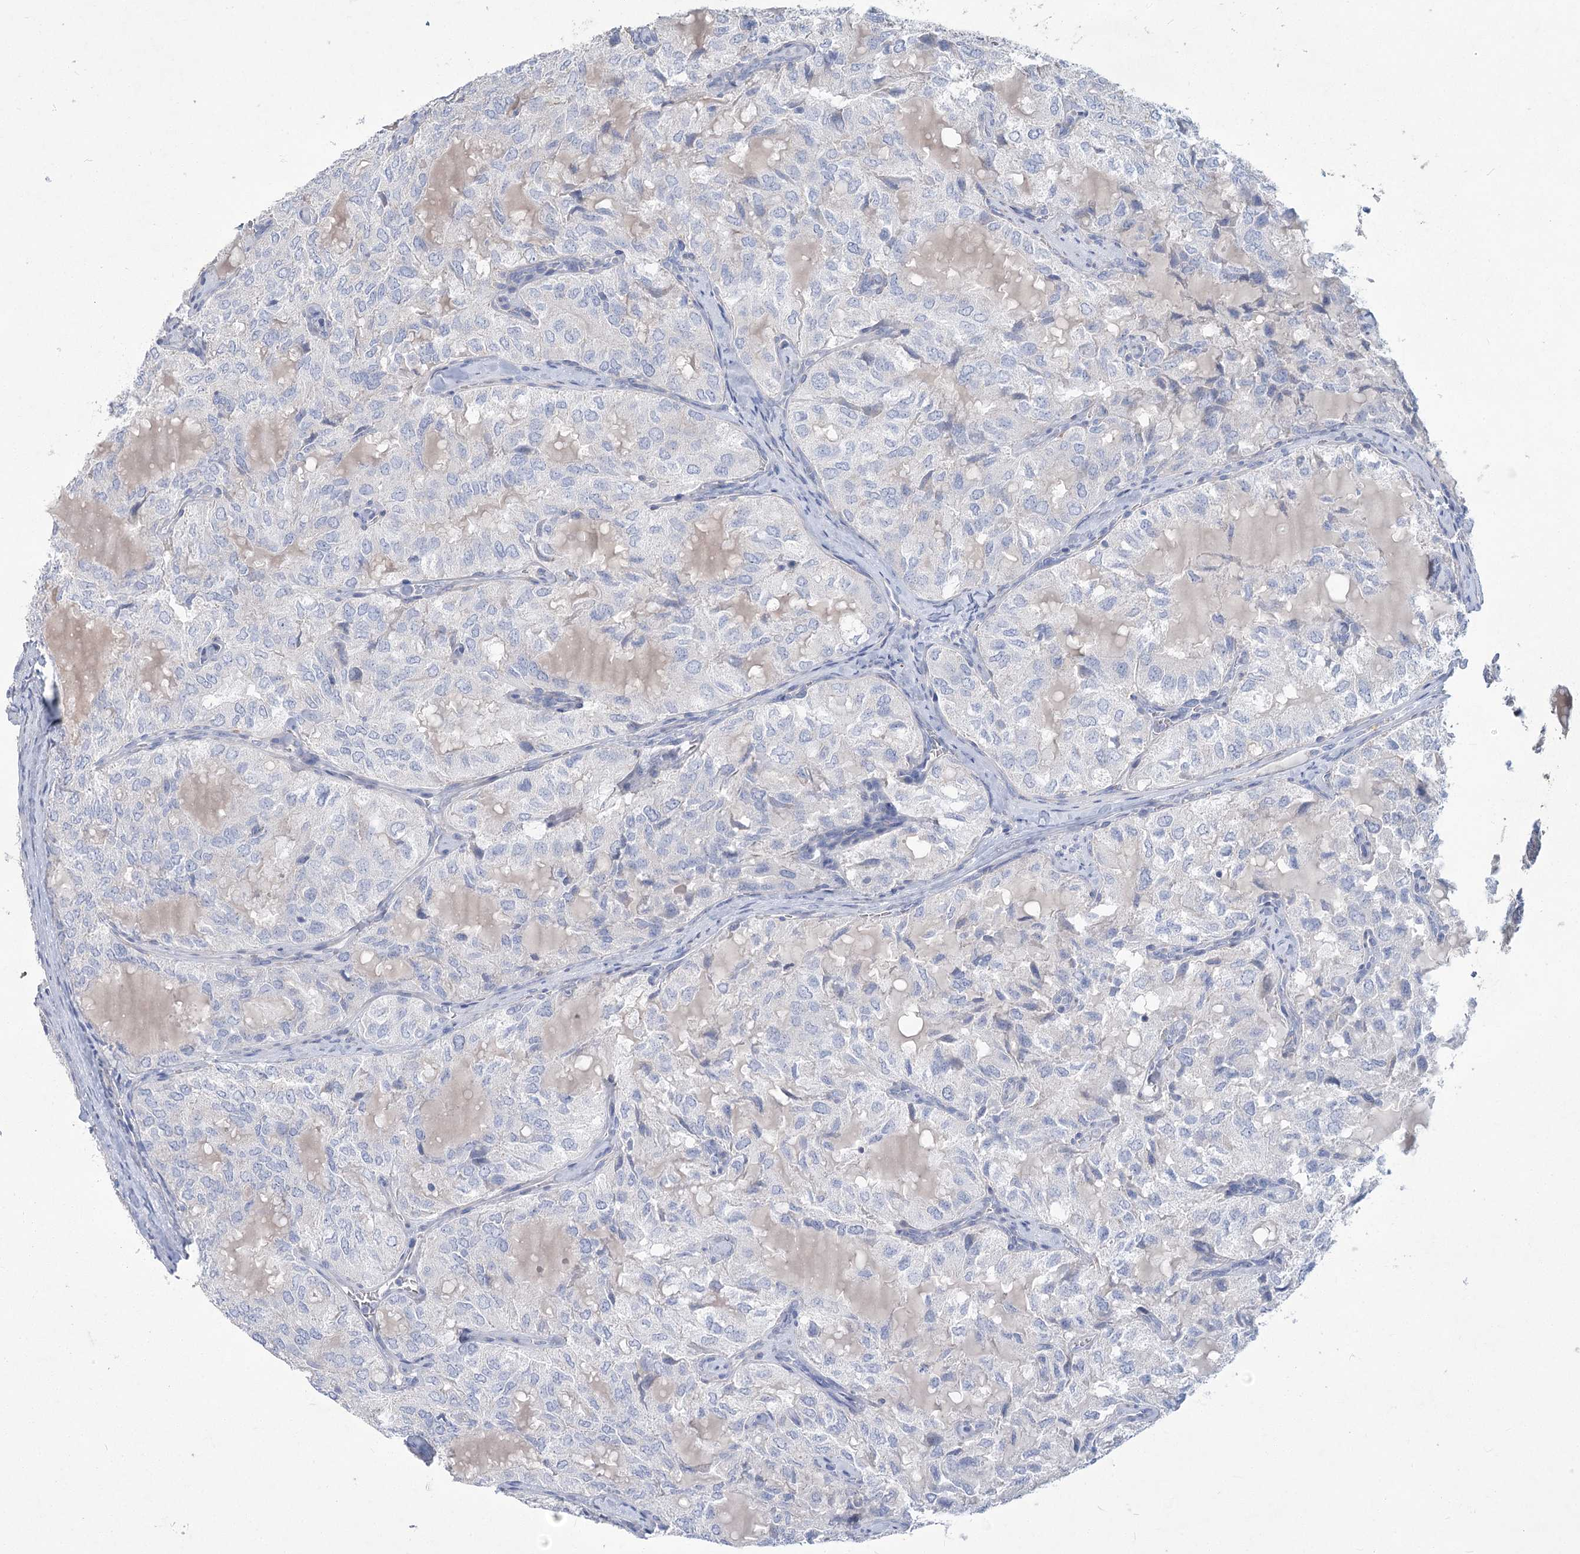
{"staining": {"intensity": "negative", "quantity": "none", "location": "none"}, "tissue": "thyroid cancer", "cell_type": "Tumor cells", "image_type": "cancer", "snomed": [{"axis": "morphology", "description": "Follicular adenoma carcinoma, NOS"}, {"axis": "topography", "description": "Thyroid gland"}], "caption": "Immunohistochemical staining of thyroid cancer (follicular adenoma carcinoma) exhibits no significant staining in tumor cells. Brightfield microscopy of immunohistochemistry (IHC) stained with DAB (brown) and hematoxylin (blue), captured at high magnification.", "gene": "SLC9A3", "patient": {"sex": "male", "age": 75}}